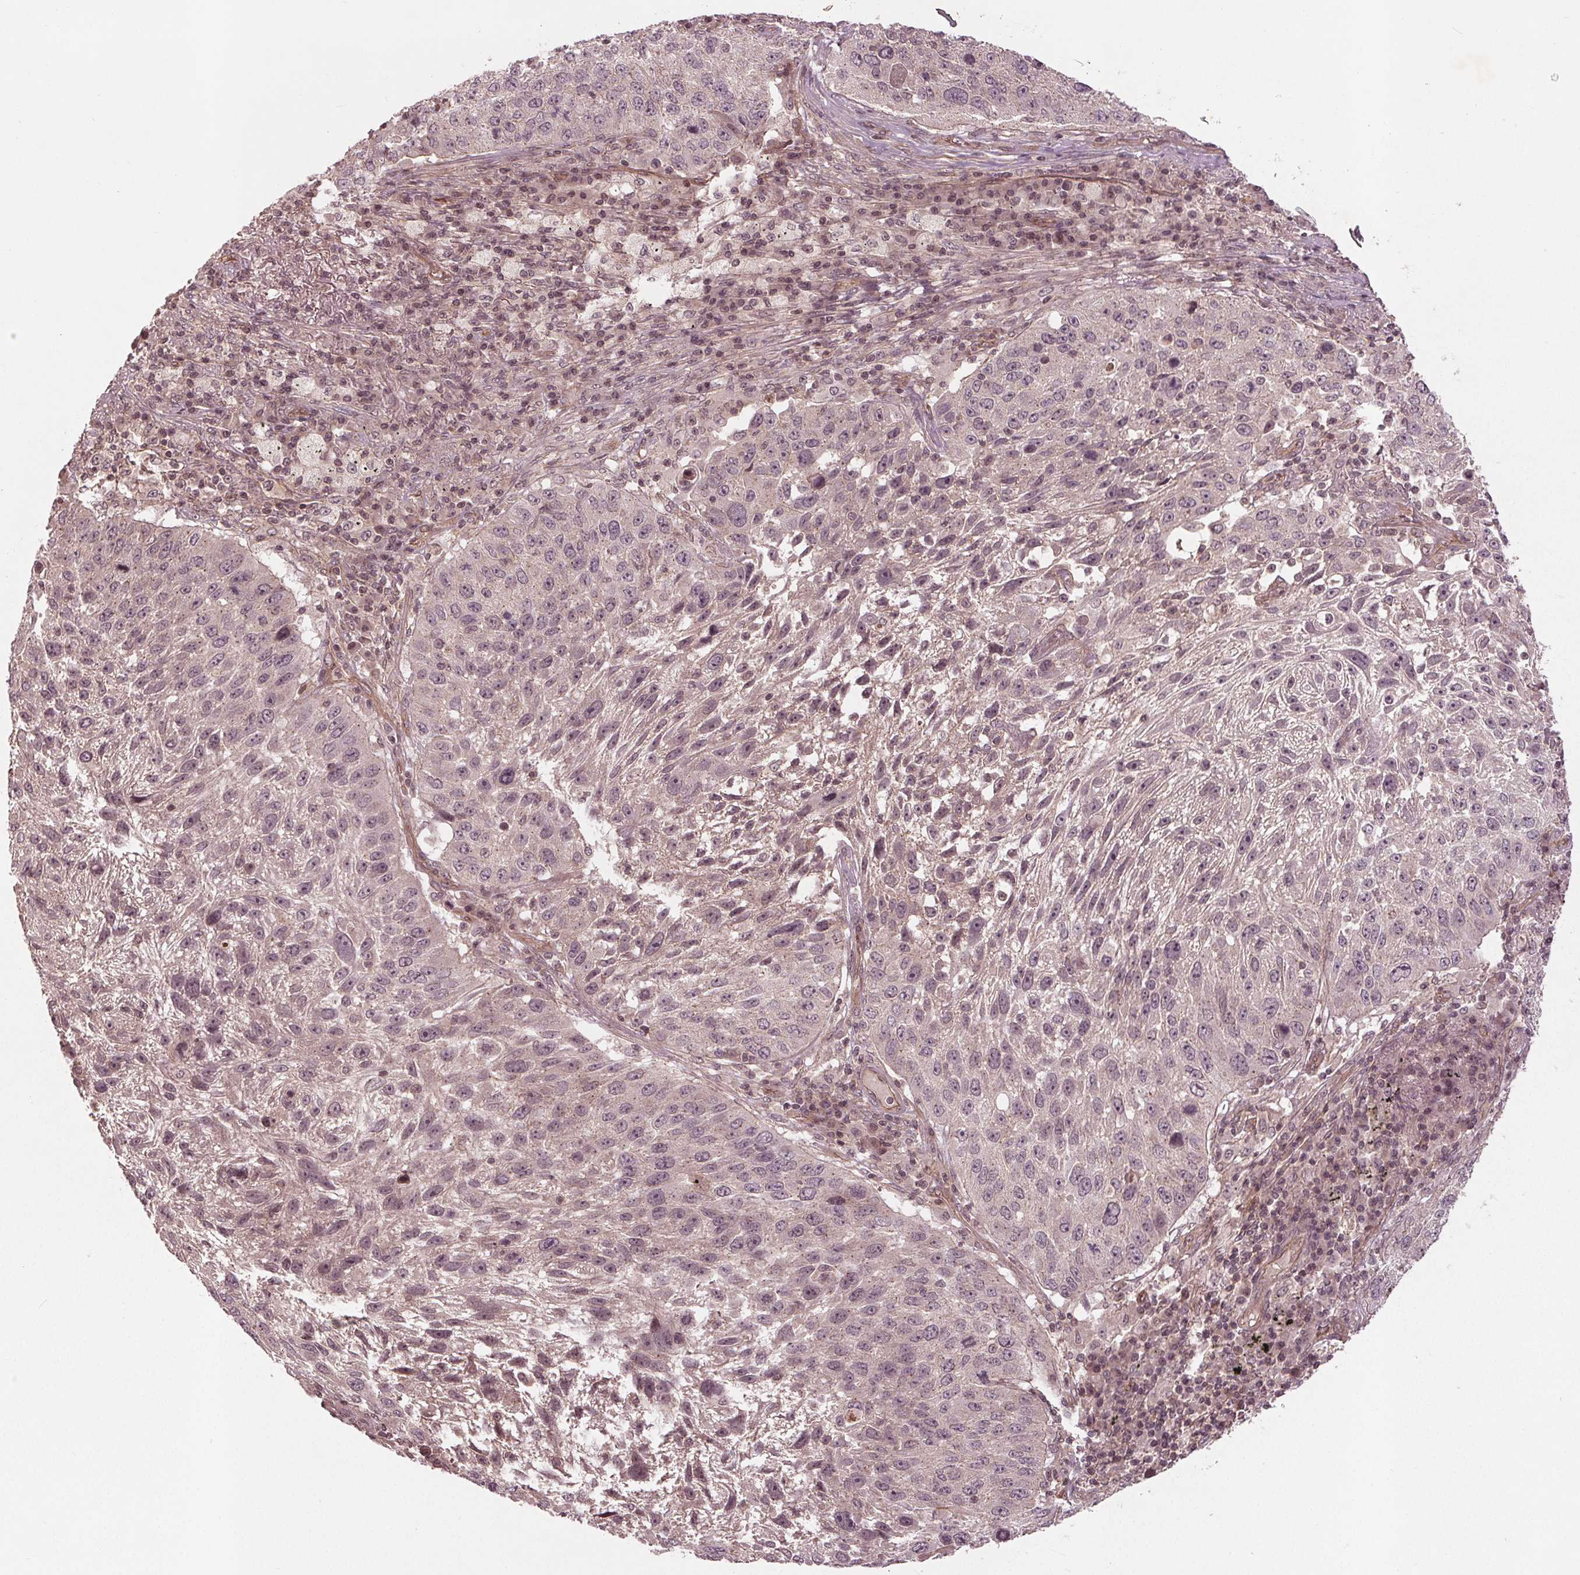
{"staining": {"intensity": "negative", "quantity": "none", "location": "none"}, "tissue": "lung cancer", "cell_type": "Tumor cells", "image_type": "cancer", "snomed": [{"axis": "morphology", "description": "Normal morphology"}, {"axis": "morphology", "description": "Squamous cell carcinoma, NOS"}, {"axis": "topography", "description": "Lymph node"}, {"axis": "topography", "description": "Lung"}], "caption": "IHC of human lung squamous cell carcinoma demonstrates no expression in tumor cells.", "gene": "BTBD1", "patient": {"sex": "male", "age": 67}}